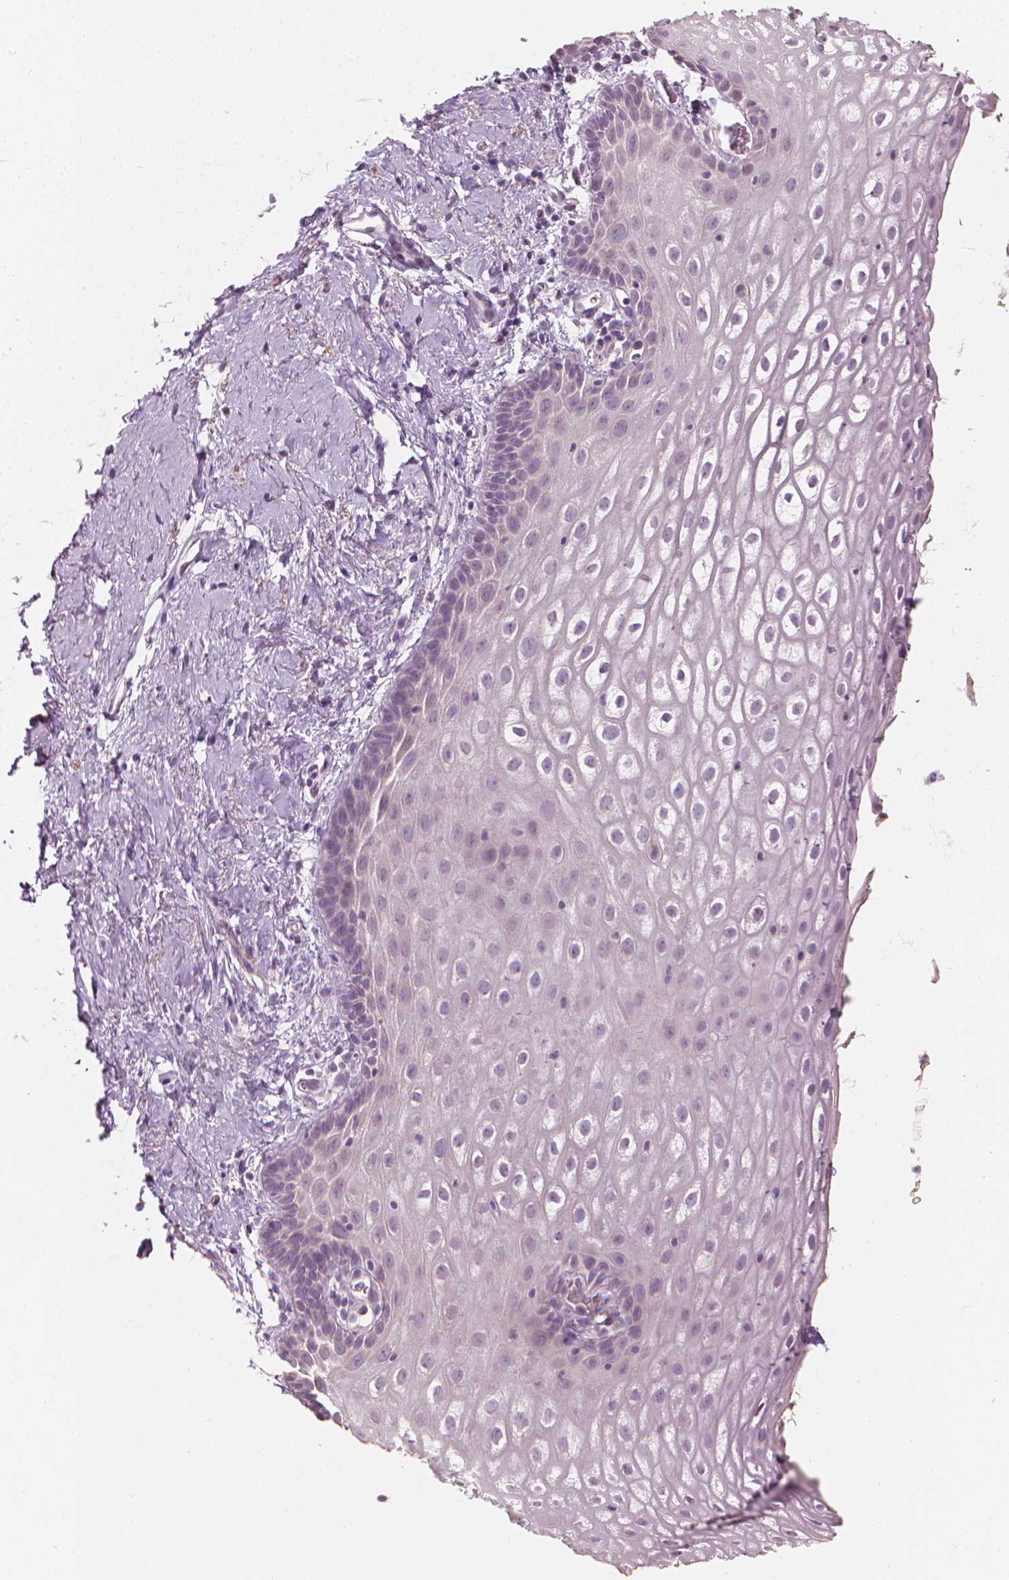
{"staining": {"intensity": "negative", "quantity": "none", "location": "none"}, "tissue": "vagina", "cell_type": "Squamous epithelial cells", "image_type": "normal", "snomed": [{"axis": "morphology", "description": "Normal tissue, NOS"}, {"axis": "morphology", "description": "Adenocarcinoma, NOS"}, {"axis": "topography", "description": "Rectum"}, {"axis": "topography", "description": "Vagina"}, {"axis": "topography", "description": "Peripheral nerve tissue"}], "caption": "Immunohistochemistry (IHC) micrograph of unremarkable vagina stained for a protein (brown), which reveals no staining in squamous epithelial cells. (Brightfield microscopy of DAB immunohistochemistry at high magnification).", "gene": "CFAP126", "patient": {"sex": "female", "age": 71}}